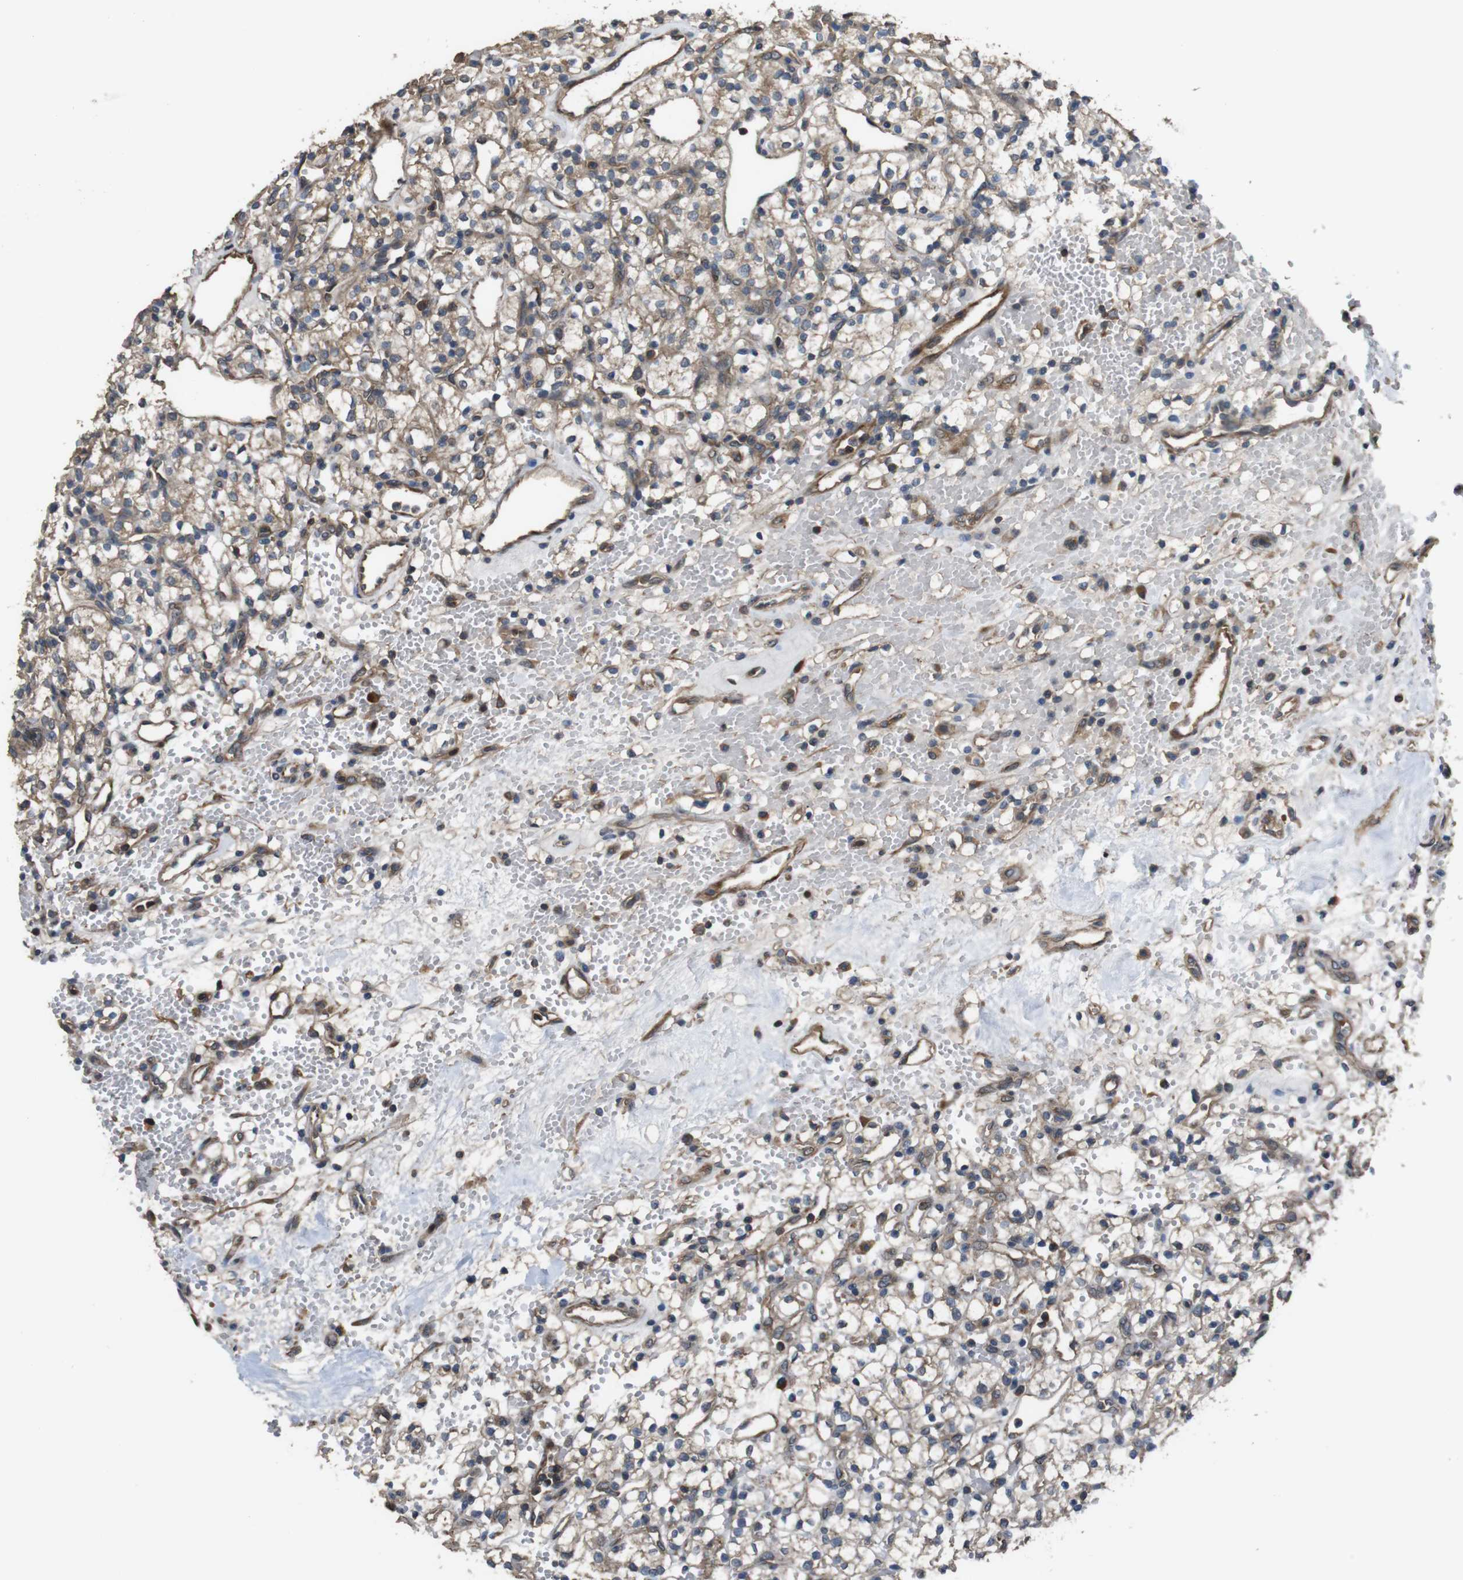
{"staining": {"intensity": "weak", "quantity": ">75%", "location": "cytoplasmic/membranous"}, "tissue": "renal cancer", "cell_type": "Tumor cells", "image_type": "cancer", "snomed": [{"axis": "morphology", "description": "Adenocarcinoma, NOS"}, {"axis": "topography", "description": "Kidney"}], "caption": "Immunohistochemistry (IHC) micrograph of neoplastic tissue: adenocarcinoma (renal) stained using immunohistochemistry displays low levels of weak protein expression localized specifically in the cytoplasmic/membranous of tumor cells, appearing as a cytoplasmic/membranous brown color.", "gene": "FUT2", "patient": {"sex": "female", "age": 60}}